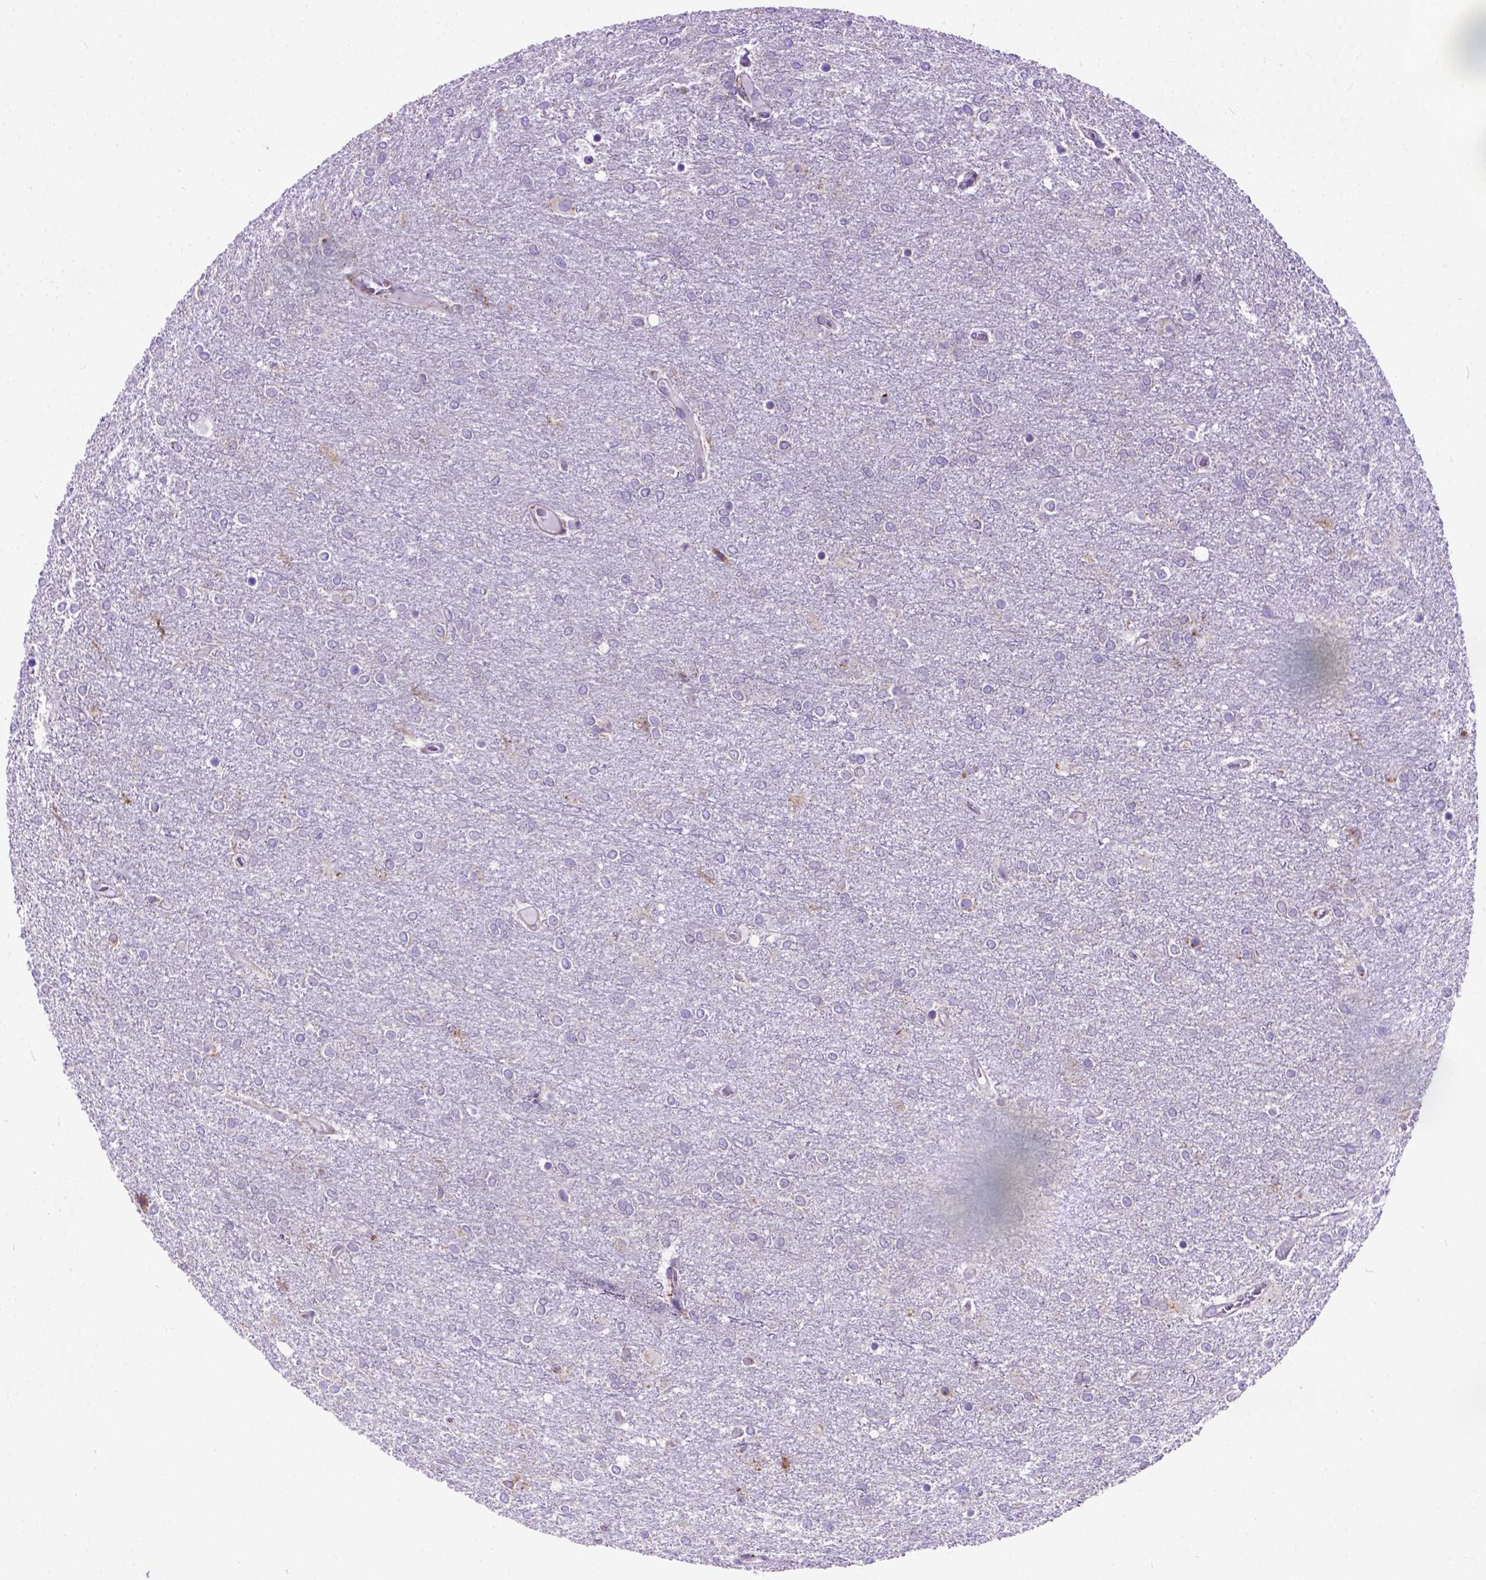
{"staining": {"intensity": "negative", "quantity": "none", "location": "none"}, "tissue": "glioma", "cell_type": "Tumor cells", "image_type": "cancer", "snomed": [{"axis": "morphology", "description": "Glioma, malignant, High grade"}, {"axis": "topography", "description": "Brain"}], "caption": "Histopathology image shows no protein staining in tumor cells of glioma tissue. (Stains: DAB (3,3'-diaminobenzidine) IHC with hematoxylin counter stain, Microscopy: brightfield microscopy at high magnification).", "gene": "PLK4", "patient": {"sex": "female", "age": 61}}